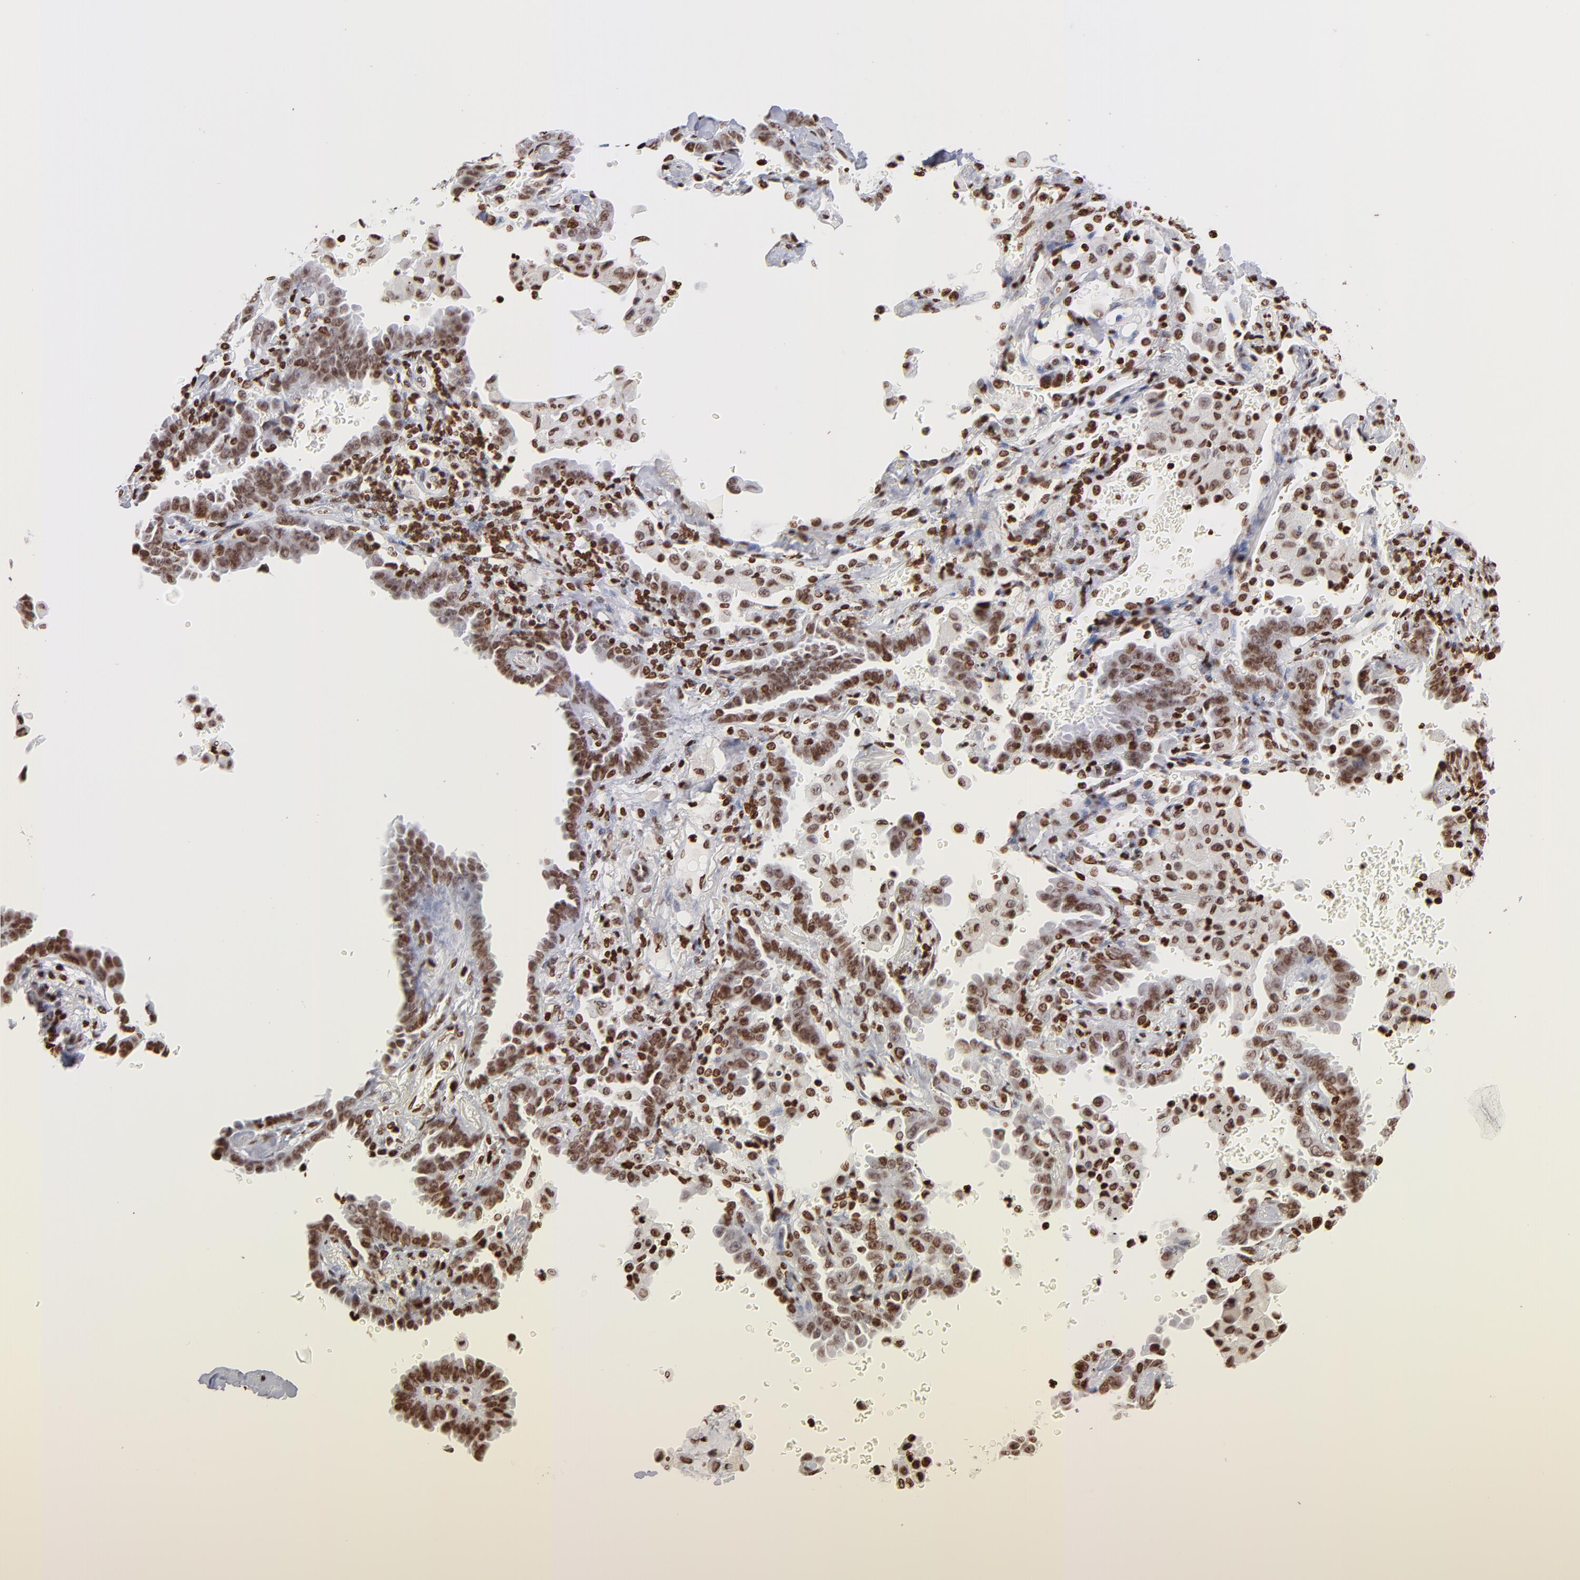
{"staining": {"intensity": "strong", "quantity": ">75%", "location": "nuclear"}, "tissue": "lung cancer", "cell_type": "Tumor cells", "image_type": "cancer", "snomed": [{"axis": "morphology", "description": "Adenocarcinoma, NOS"}, {"axis": "topography", "description": "Lung"}], "caption": "An image of lung cancer stained for a protein displays strong nuclear brown staining in tumor cells.", "gene": "RTL4", "patient": {"sex": "female", "age": 64}}